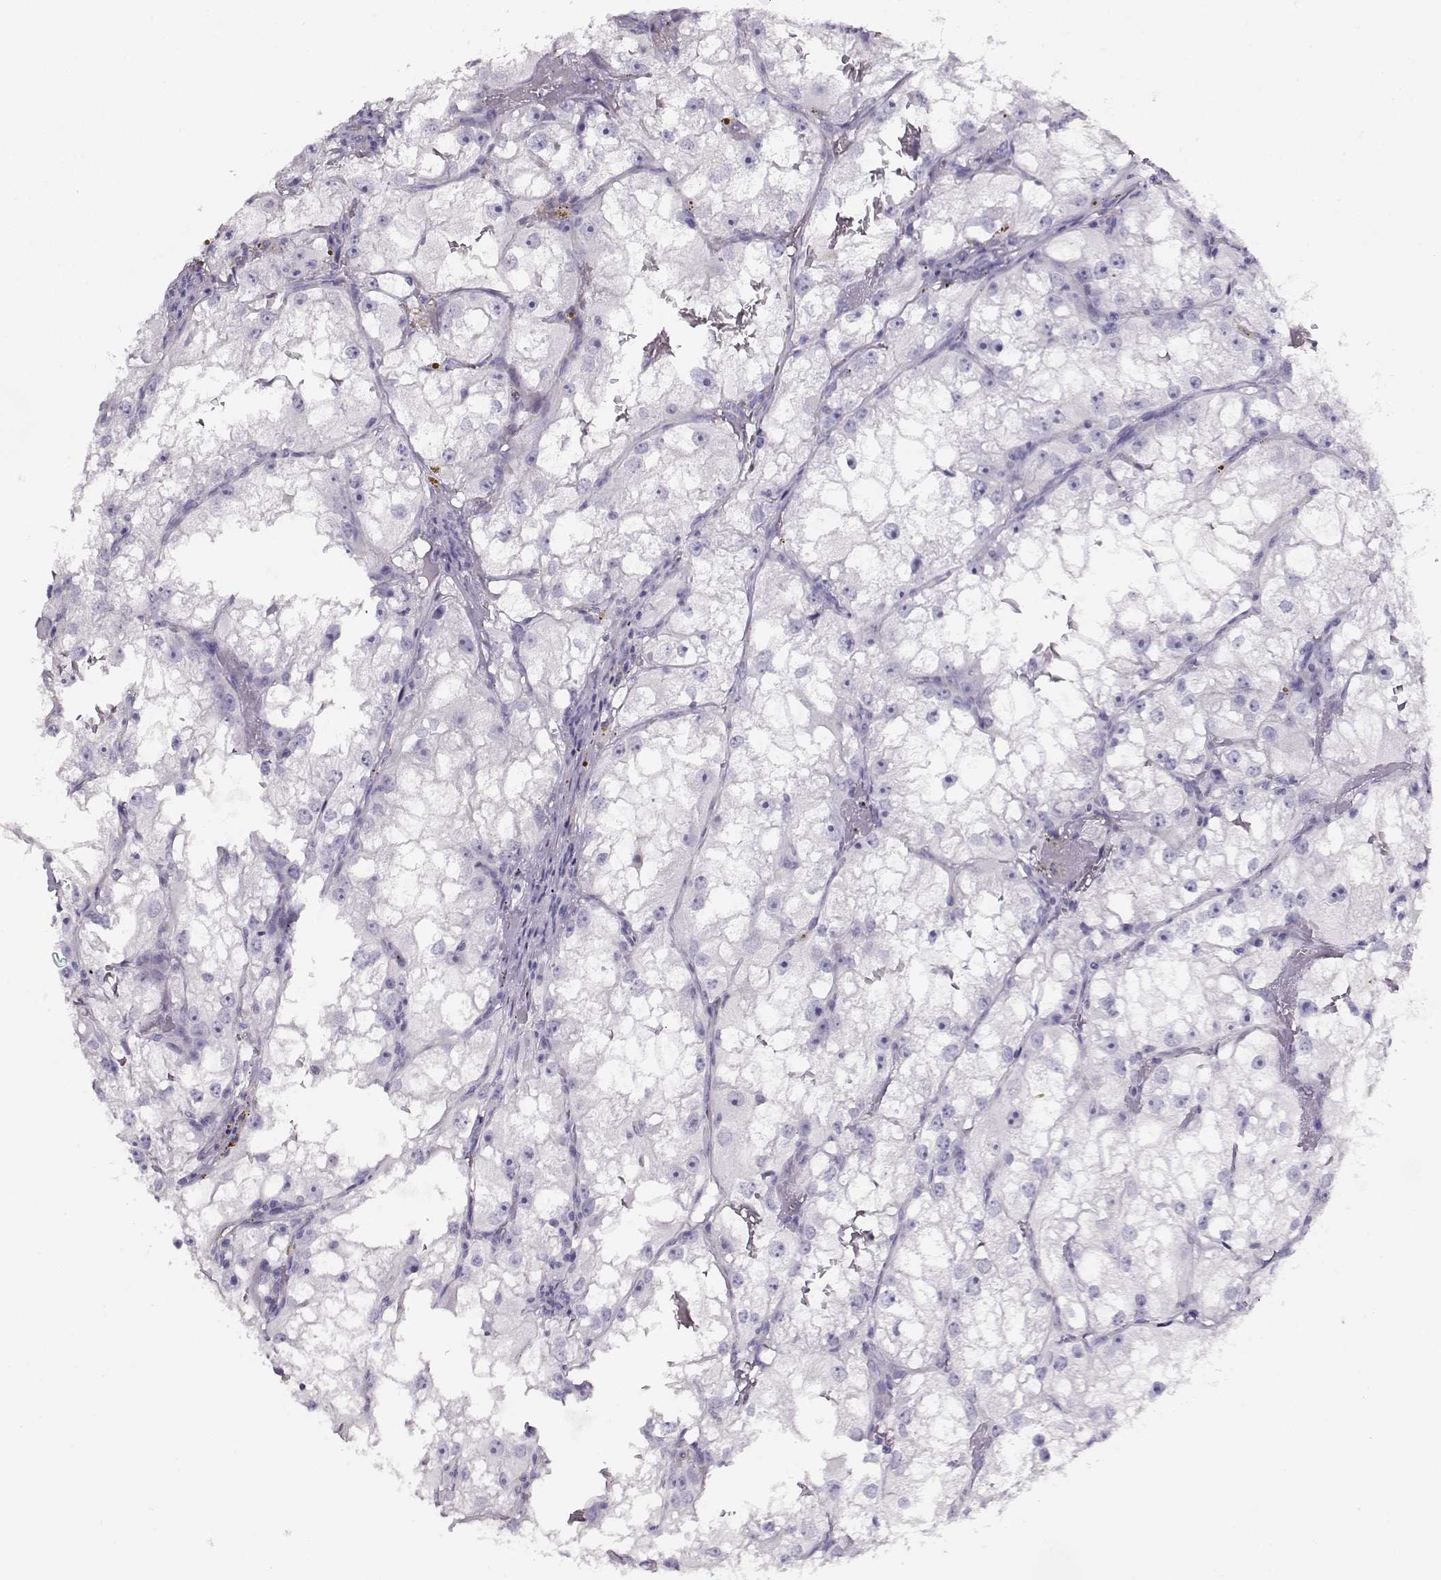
{"staining": {"intensity": "negative", "quantity": "none", "location": "none"}, "tissue": "renal cancer", "cell_type": "Tumor cells", "image_type": "cancer", "snomed": [{"axis": "morphology", "description": "Adenocarcinoma, NOS"}, {"axis": "topography", "description": "Kidney"}], "caption": "Renal cancer was stained to show a protein in brown. There is no significant expression in tumor cells.", "gene": "ACTN2", "patient": {"sex": "male", "age": 59}}